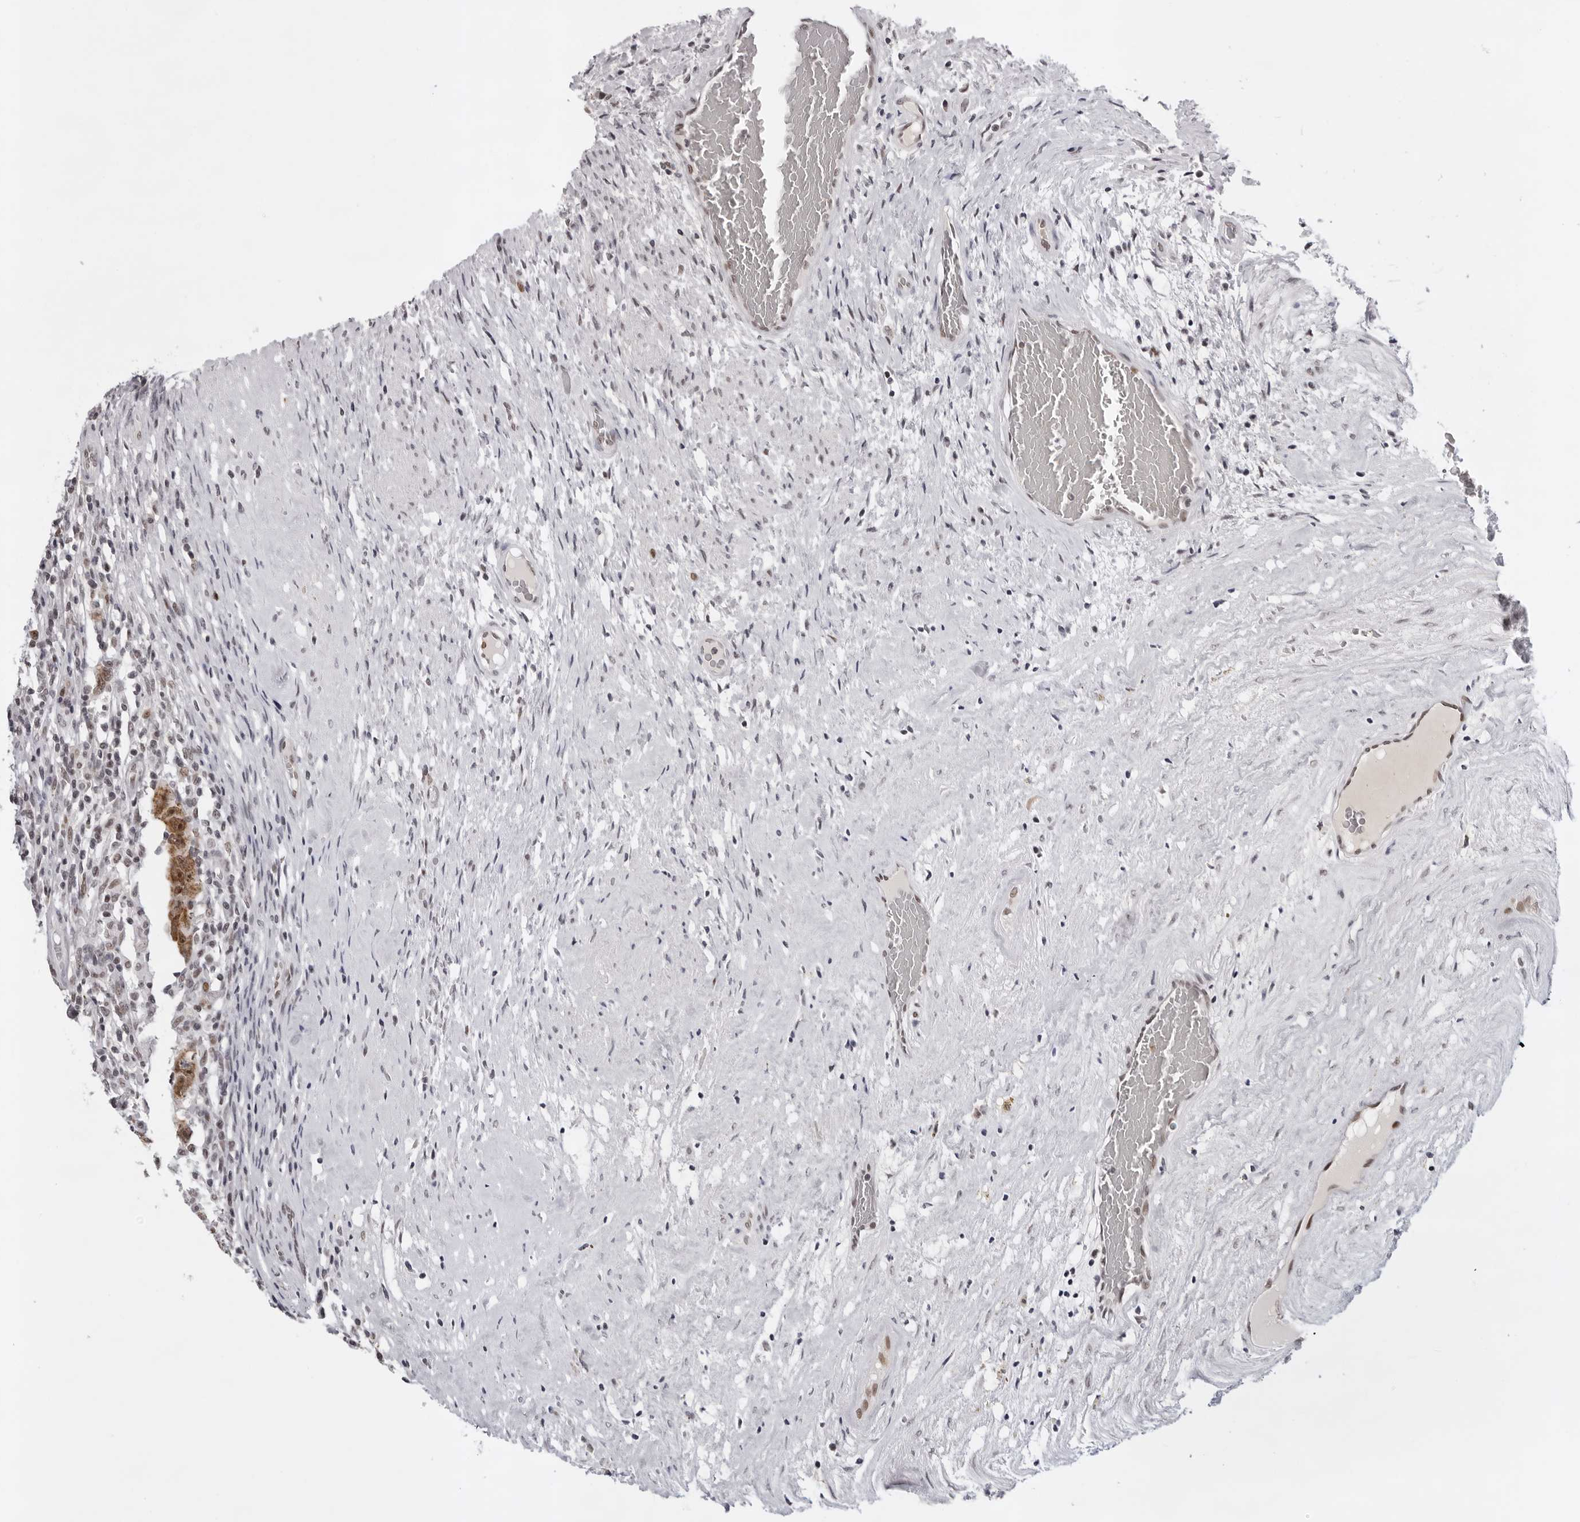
{"staining": {"intensity": "moderate", "quantity": ">75%", "location": "cytoplasmic/membranous,nuclear"}, "tissue": "testis cancer", "cell_type": "Tumor cells", "image_type": "cancer", "snomed": [{"axis": "morphology", "description": "Carcinoma, Embryonal, NOS"}, {"axis": "topography", "description": "Testis"}], "caption": "IHC photomicrograph of embryonal carcinoma (testis) stained for a protein (brown), which displays medium levels of moderate cytoplasmic/membranous and nuclear staining in approximately >75% of tumor cells.", "gene": "USP1", "patient": {"sex": "male", "age": 26}}